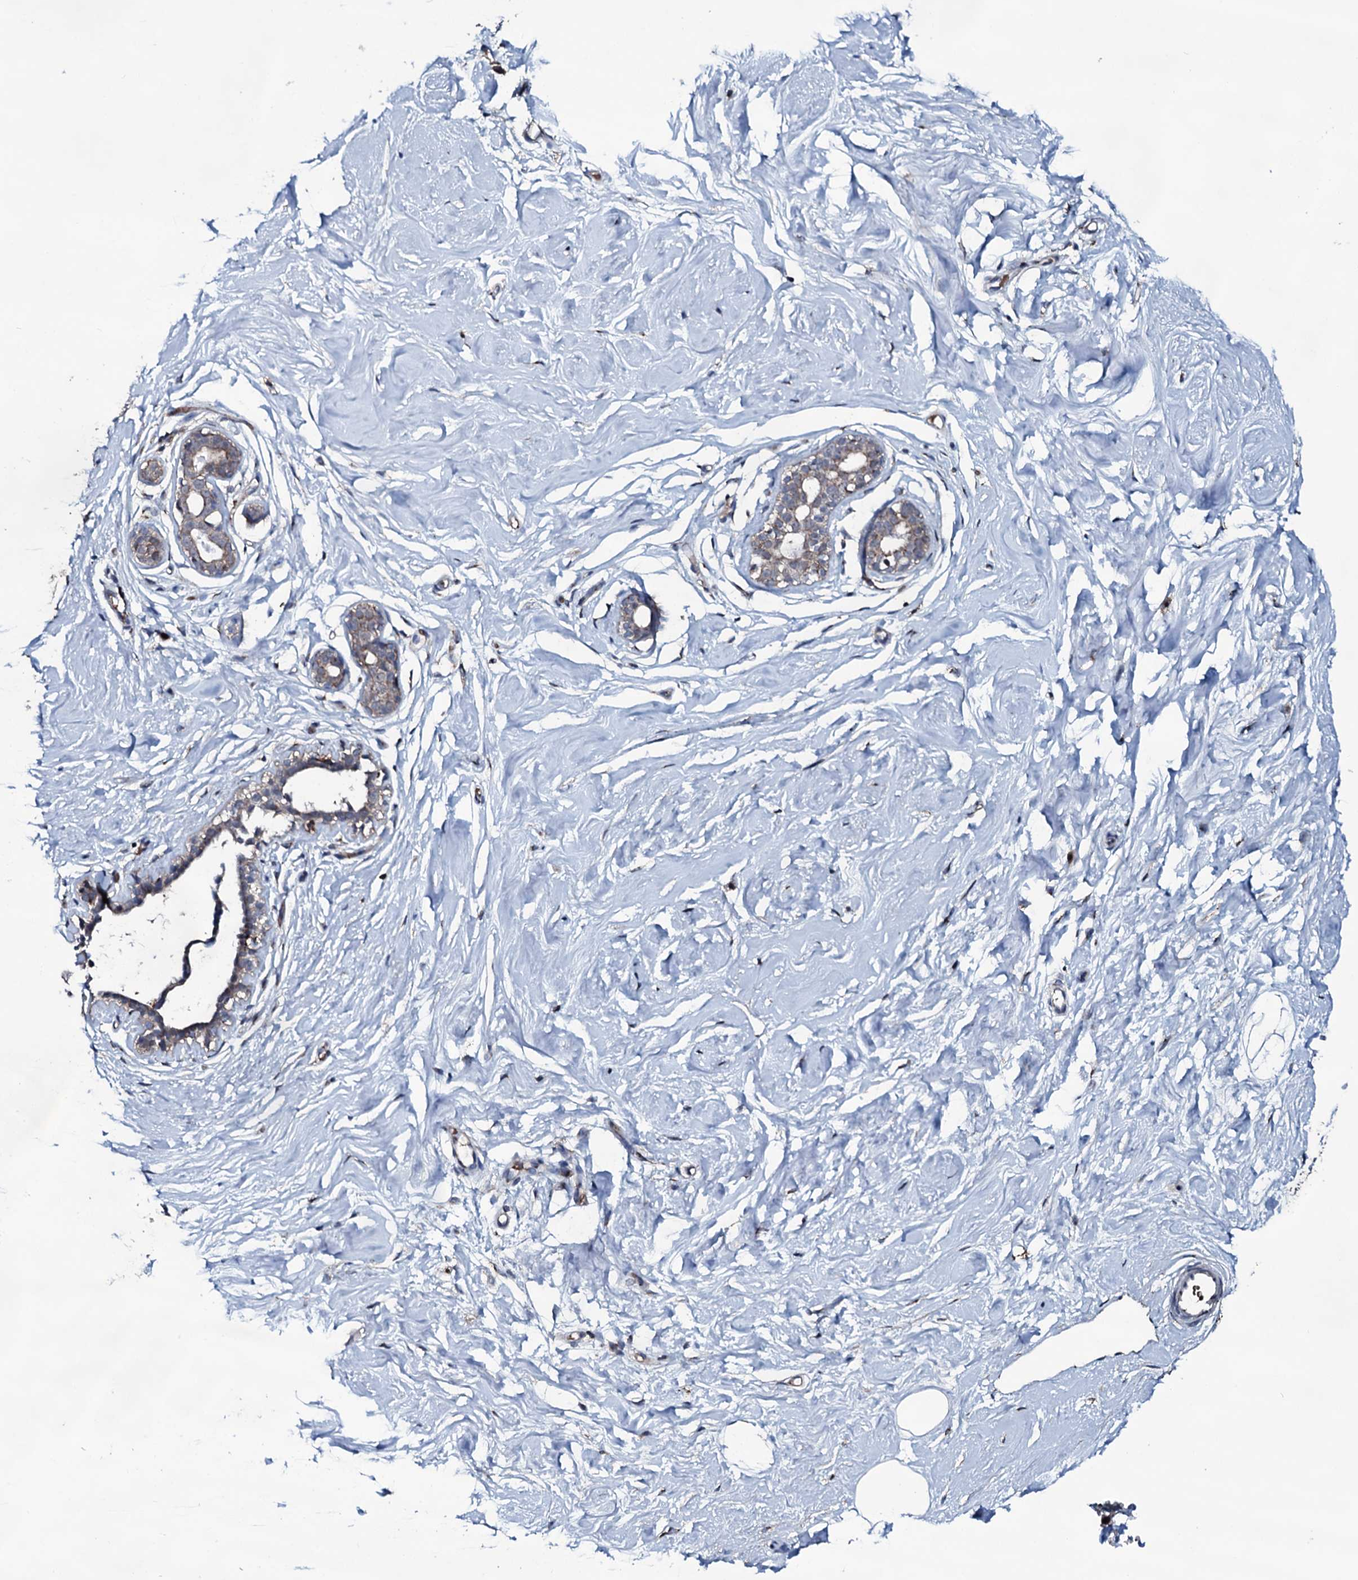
{"staining": {"intensity": "negative", "quantity": "none", "location": "none"}, "tissue": "breast", "cell_type": "Adipocytes", "image_type": "normal", "snomed": [{"axis": "morphology", "description": "Normal tissue, NOS"}, {"axis": "morphology", "description": "Adenoma, NOS"}, {"axis": "topography", "description": "Breast"}], "caption": "IHC image of benign breast stained for a protein (brown), which exhibits no expression in adipocytes.", "gene": "OGFOD2", "patient": {"sex": "female", "age": 23}}